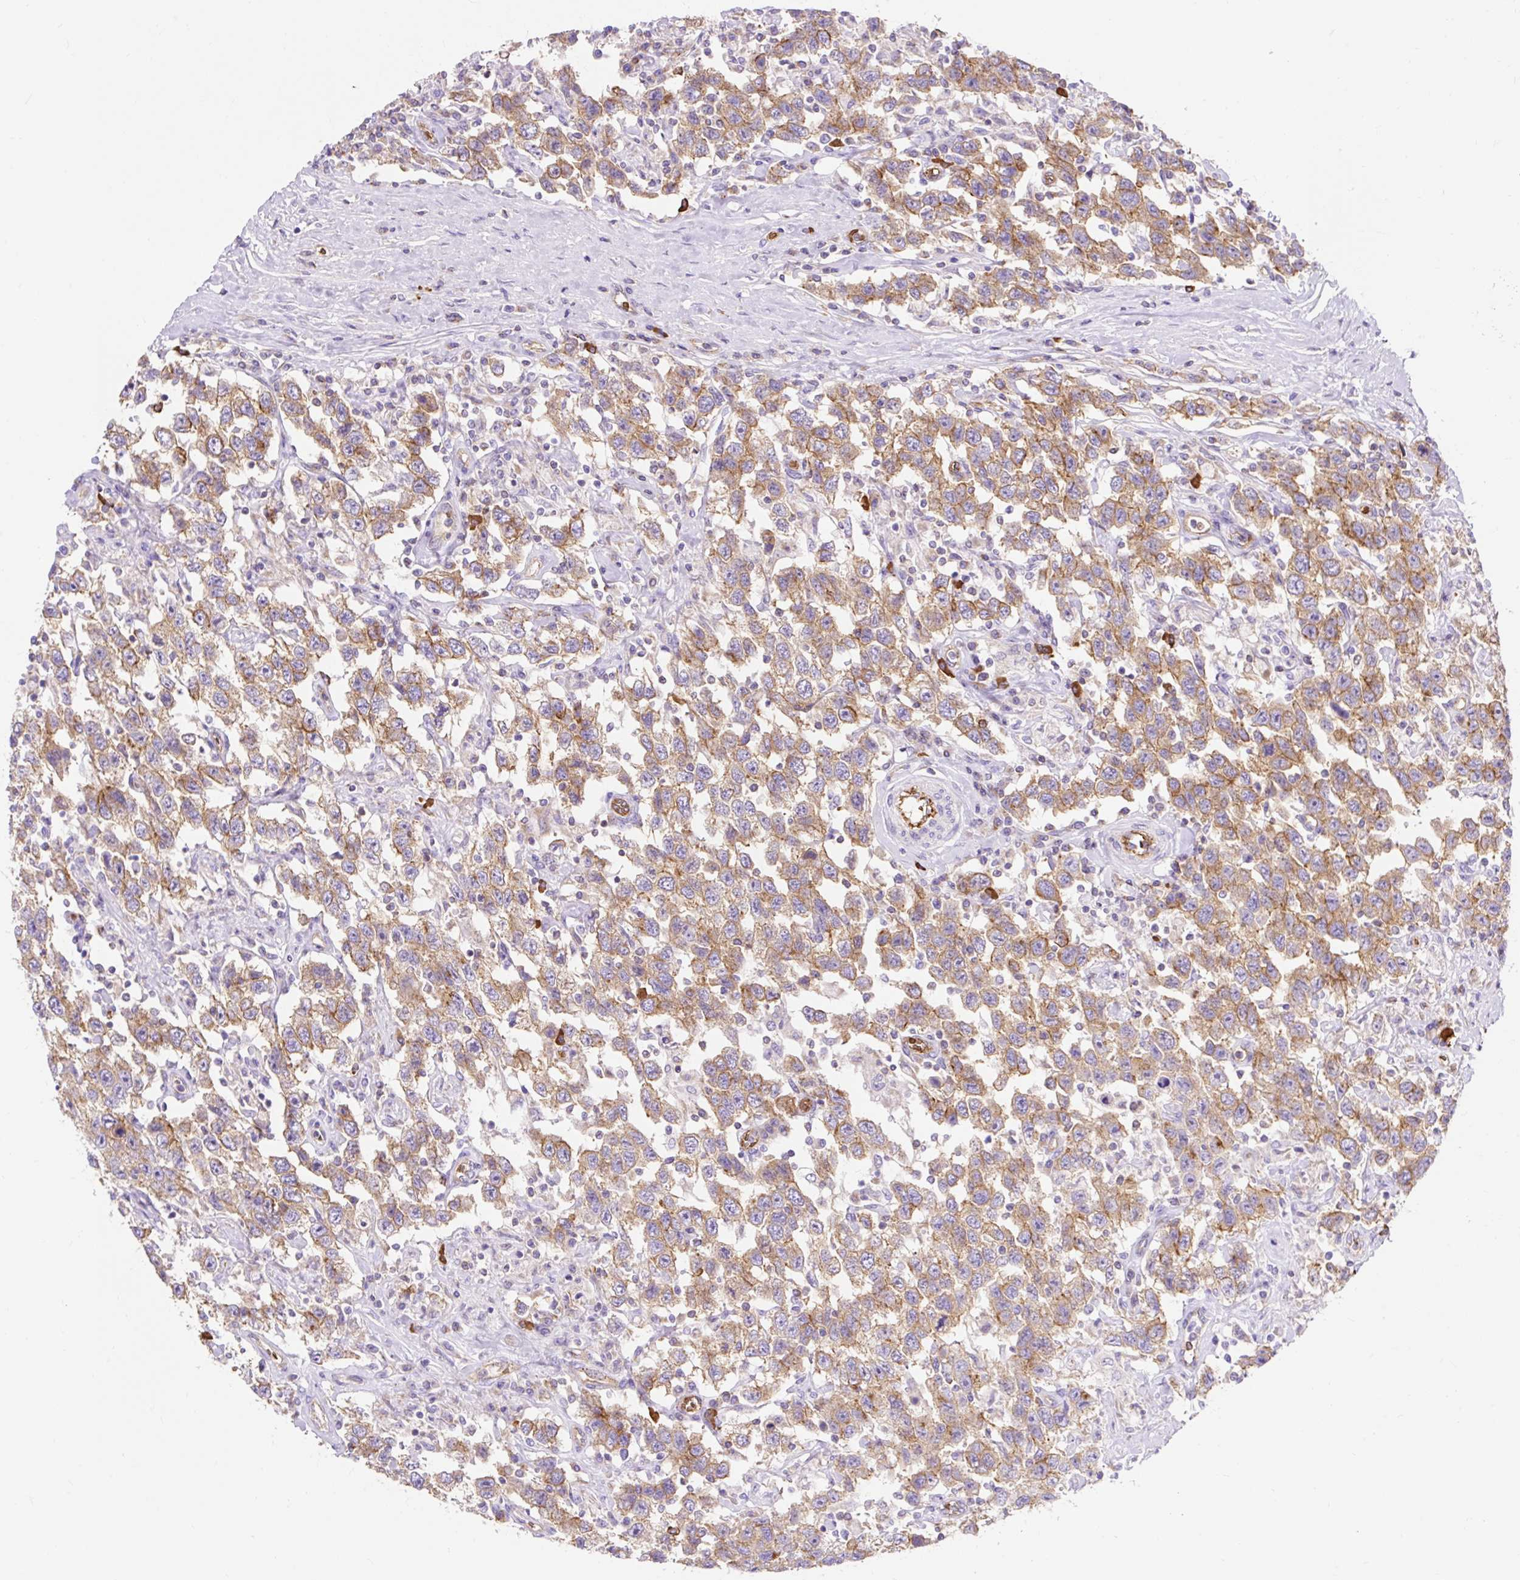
{"staining": {"intensity": "moderate", "quantity": ">75%", "location": "cytoplasmic/membranous"}, "tissue": "testis cancer", "cell_type": "Tumor cells", "image_type": "cancer", "snomed": [{"axis": "morphology", "description": "Seminoma, NOS"}, {"axis": "topography", "description": "Testis"}], "caption": "The immunohistochemical stain shows moderate cytoplasmic/membranous staining in tumor cells of seminoma (testis) tissue. (Stains: DAB in brown, nuclei in blue, Microscopy: brightfield microscopy at high magnification).", "gene": "HIP1R", "patient": {"sex": "male", "age": 41}}